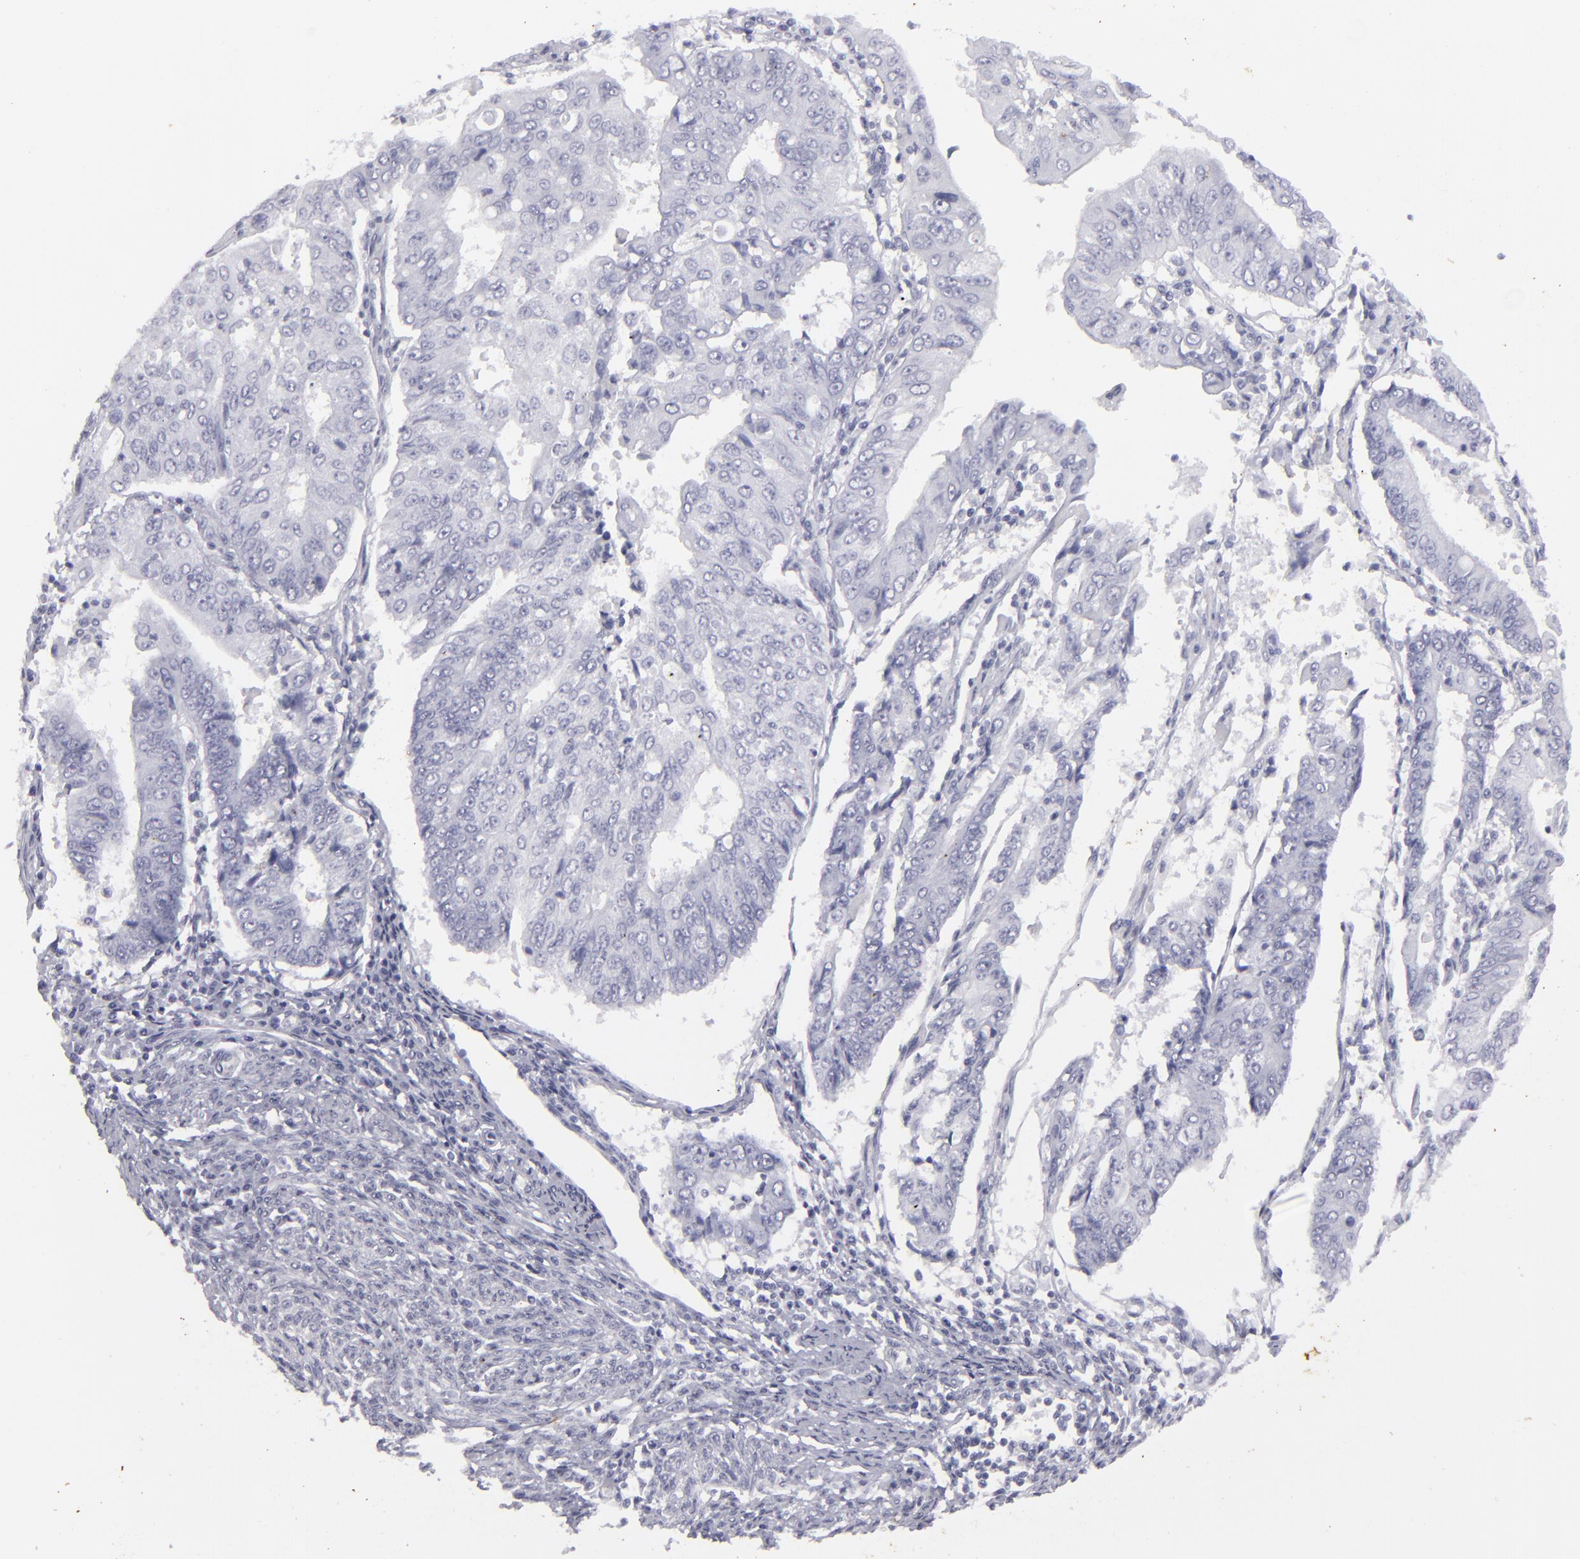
{"staining": {"intensity": "negative", "quantity": "none", "location": "none"}, "tissue": "endometrial cancer", "cell_type": "Tumor cells", "image_type": "cancer", "snomed": [{"axis": "morphology", "description": "Adenocarcinoma, NOS"}, {"axis": "topography", "description": "Endometrium"}], "caption": "Tumor cells show no significant staining in endometrial cancer (adenocarcinoma).", "gene": "KRT1", "patient": {"sex": "female", "age": 75}}